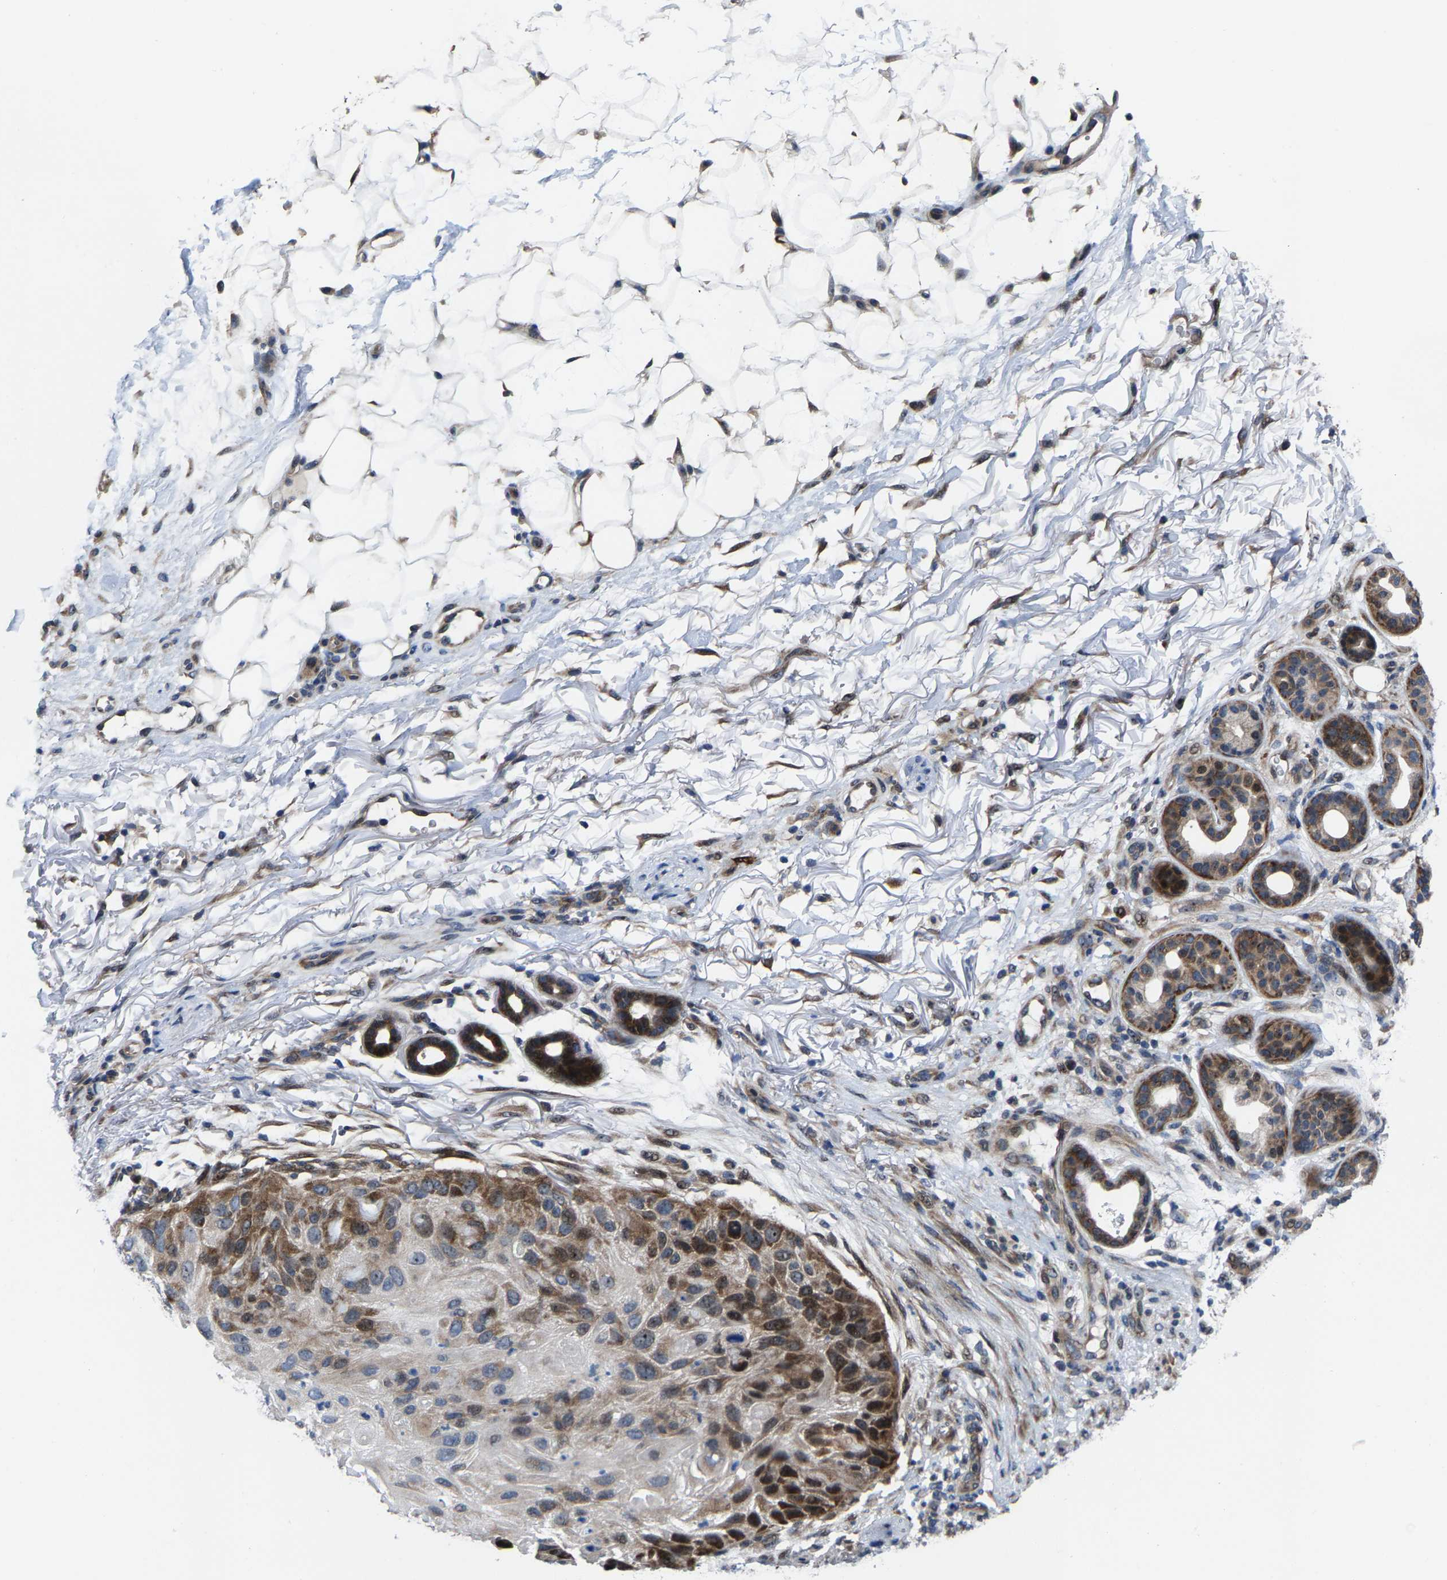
{"staining": {"intensity": "strong", "quantity": "25%-75%", "location": "cytoplasmic/membranous,nuclear"}, "tissue": "skin cancer", "cell_type": "Tumor cells", "image_type": "cancer", "snomed": [{"axis": "morphology", "description": "Squamous cell carcinoma, NOS"}, {"axis": "topography", "description": "Skin"}], "caption": "Immunohistochemistry (DAB (3,3'-diaminobenzidine)) staining of skin squamous cell carcinoma shows strong cytoplasmic/membranous and nuclear protein positivity in approximately 25%-75% of tumor cells.", "gene": "HAUS6", "patient": {"sex": "female", "age": 77}}